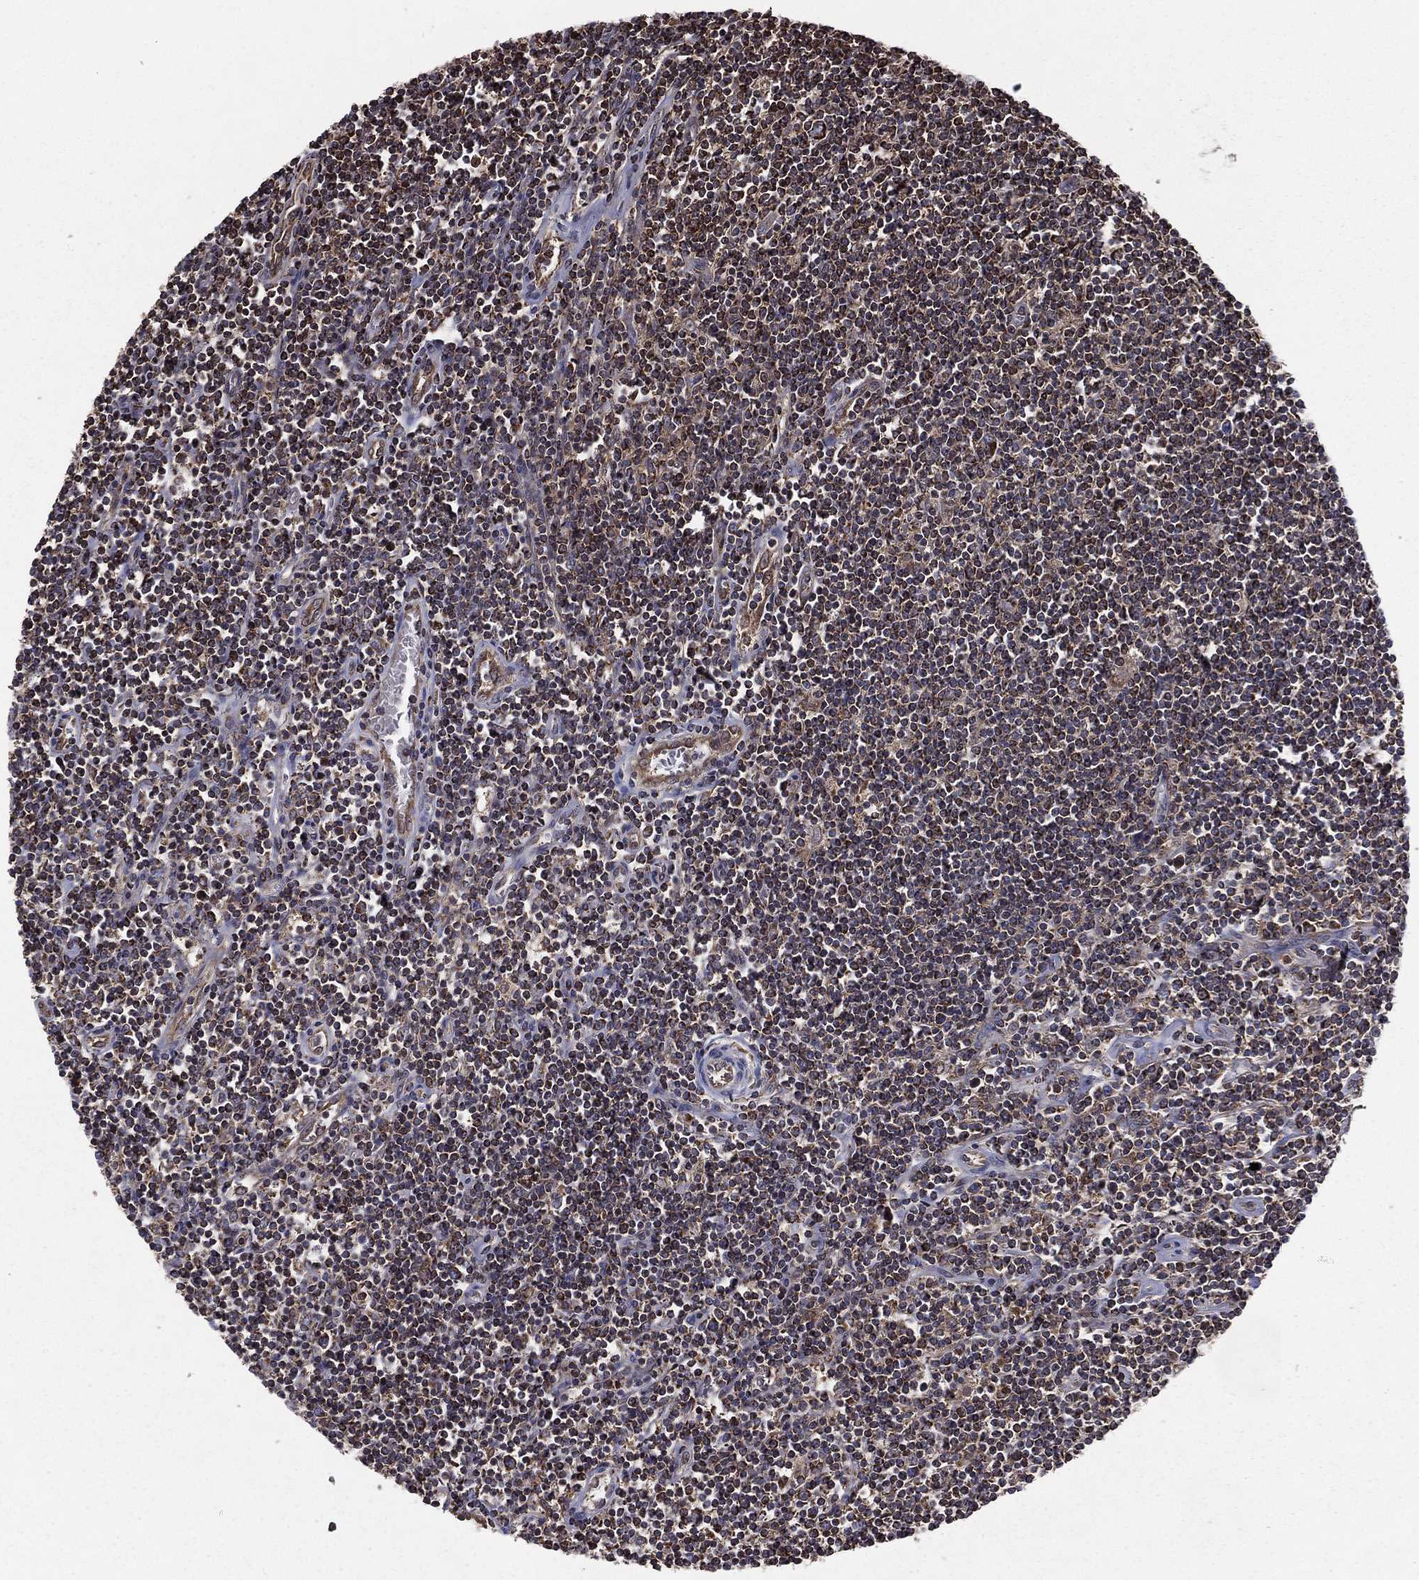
{"staining": {"intensity": "weak", "quantity": "<25%", "location": "cytoplasmic/membranous"}, "tissue": "lymphoma", "cell_type": "Tumor cells", "image_type": "cancer", "snomed": [{"axis": "morphology", "description": "Hodgkin's disease, NOS"}, {"axis": "topography", "description": "Lymph node"}], "caption": "IHC histopathology image of Hodgkin's disease stained for a protein (brown), which displays no staining in tumor cells.", "gene": "RIGI", "patient": {"sex": "male", "age": 40}}